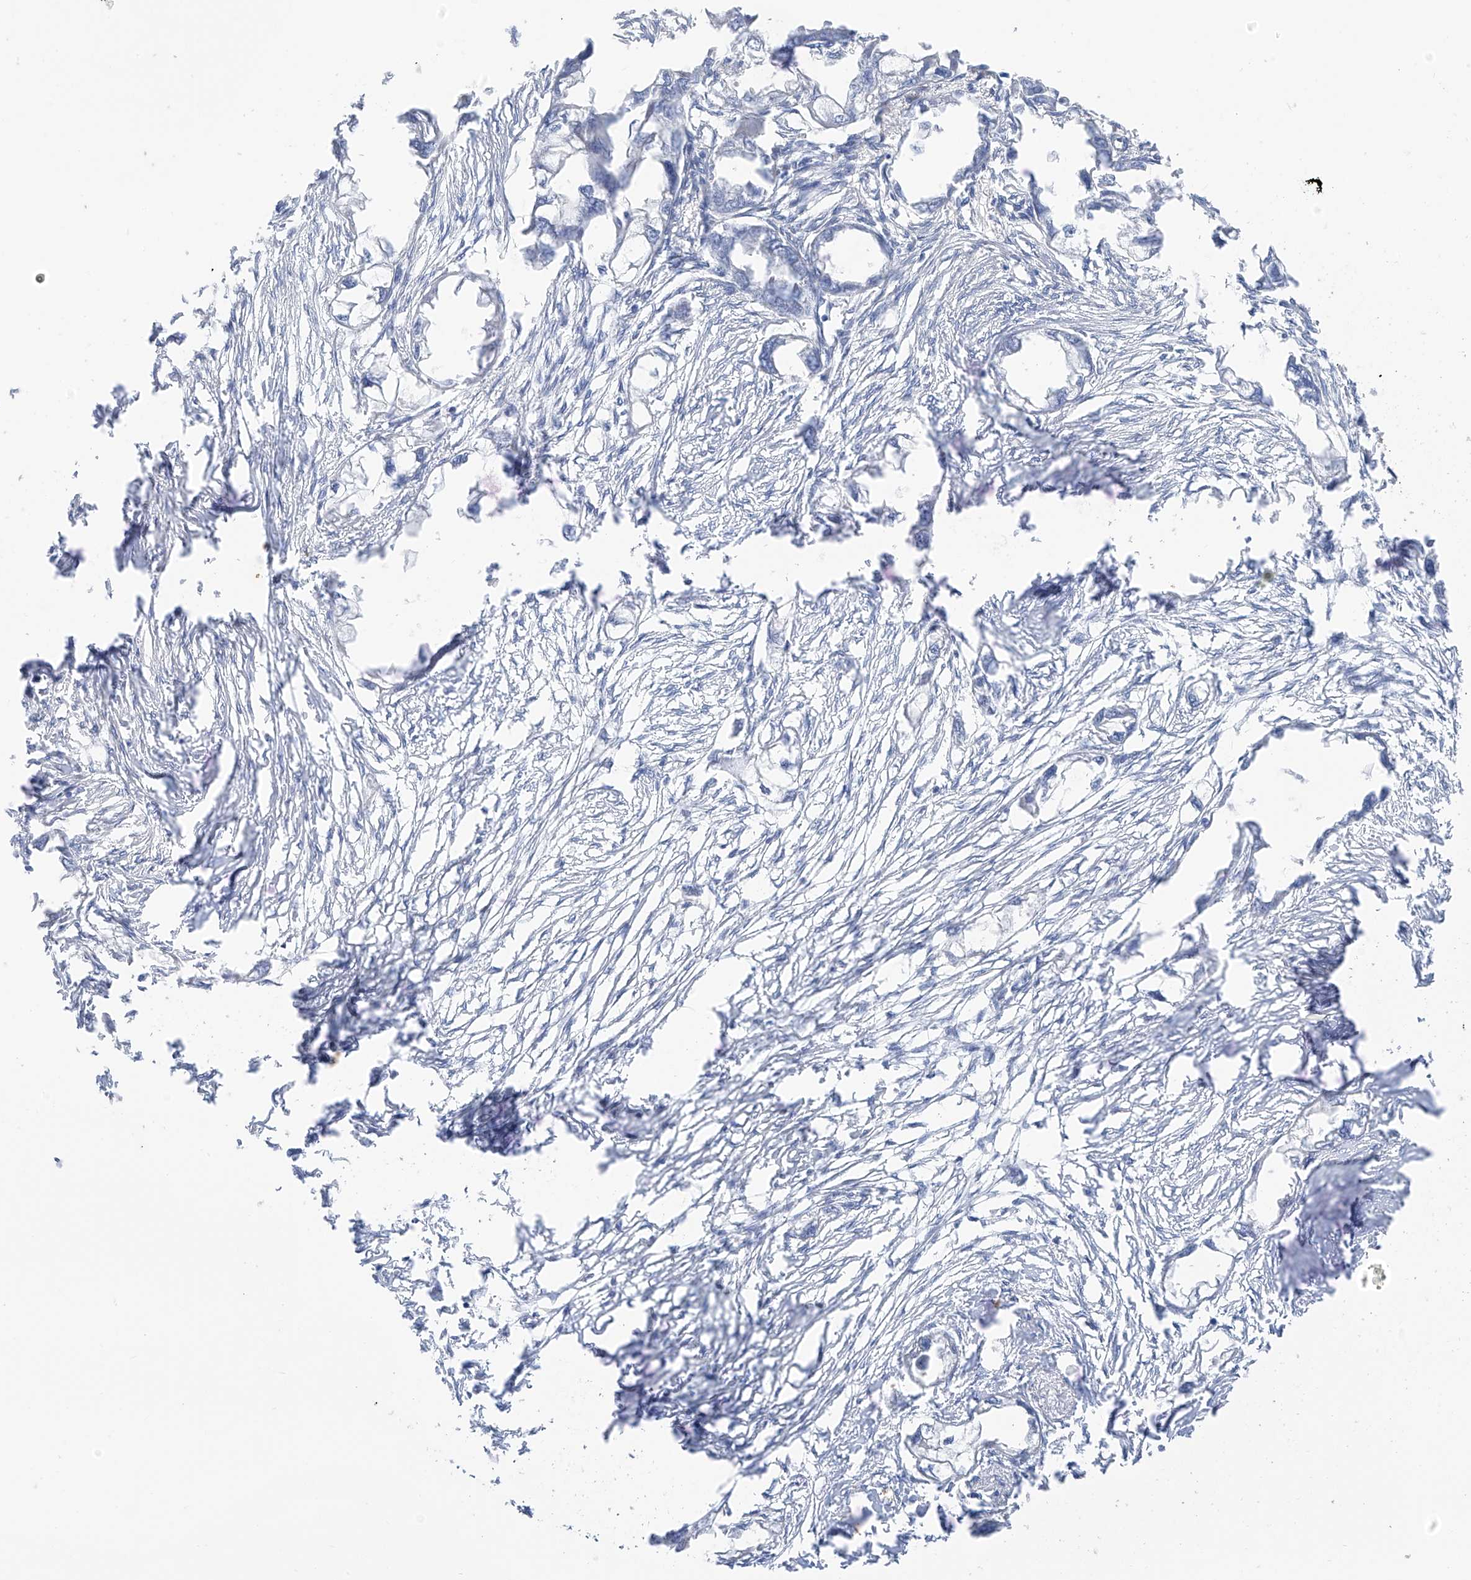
{"staining": {"intensity": "negative", "quantity": "none", "location": "none"}, "tissue": "endometrial cancer", "cell_type": "Tumor cells", "image_type": "cancer", "snomed": [{"axis": "morphology", "description": "Adenocarcinoma, NOS"}, {"axis": "morphology", "description": "Adenocarcinoma, metastatic, NOS"}, {"axis": "topography", "description": "Adipose tissue"}, {"axis": "topography", "description": "Endometrium"}], "caption": "Immunohistochemistry photomicrograph of neoplastic tissue: human endometrial metastatic adenocarcinoma stained with DAB exhibits no significant protein staining in tumor cells.", "gene": "NALCN", "patient": {"sex": "female", "age": 67}}